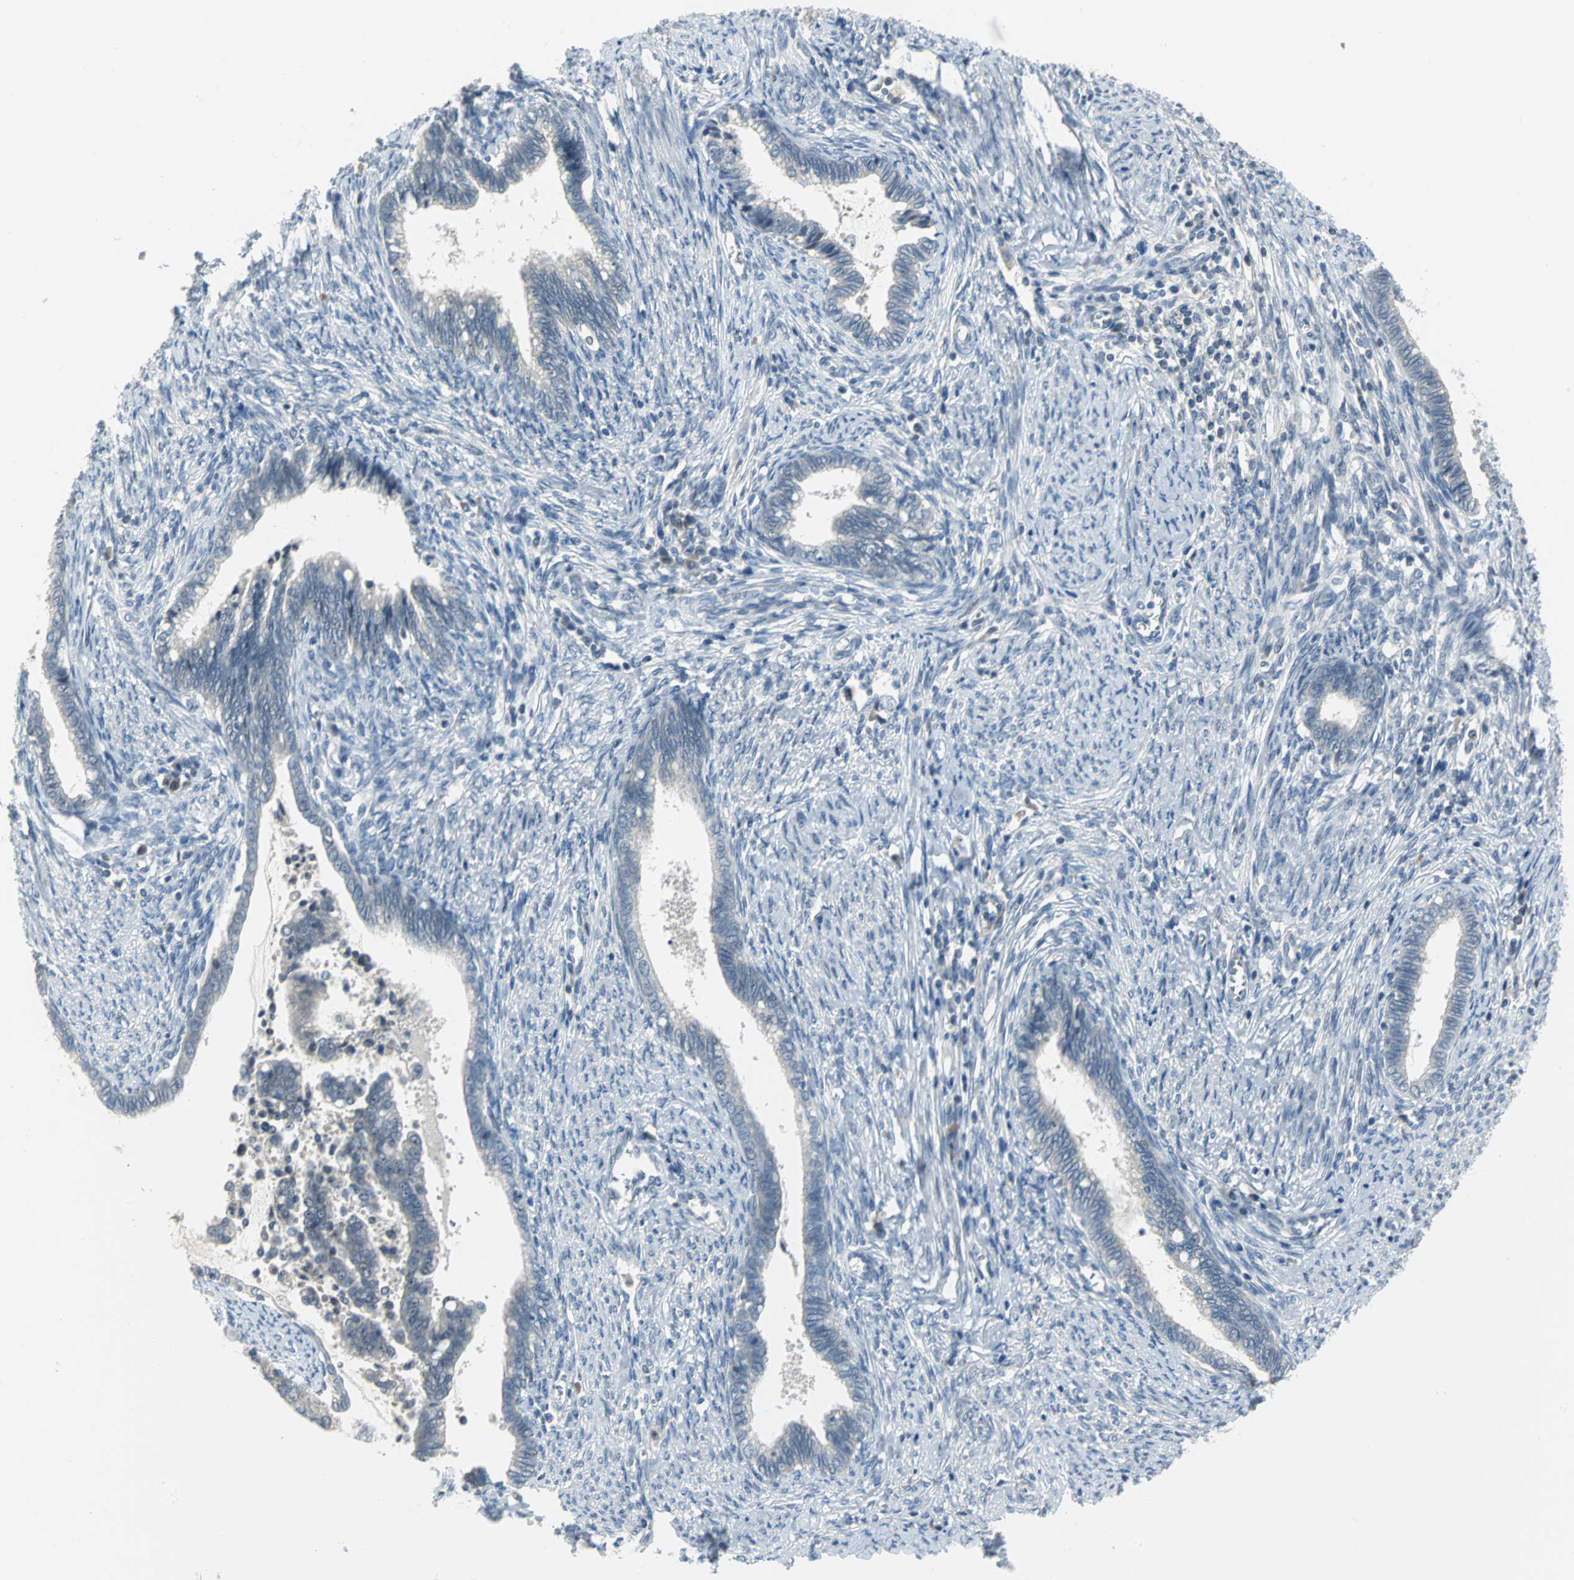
{"staining": {"intensity": "weak", "quantity": "<25%", "location": "nuclear"}, "tissue": "cervical cancer", "cell_type": "Tumor cells", "image_type": "cancer", "snomed": [{"axis": "morphology", "description": "Adenocarcinoma, NOS"}, {"axis": "topography", "description": "Cervix"}], "caption": "DAB (3,3'-diaminobenzidine) immunohistochemical staining of human adenocarcinoma (cervical) demonstrates no significant staining in tumor cells.", "gene": "MYBBP1A", "patient": {"sex": "female", "age": 44}}